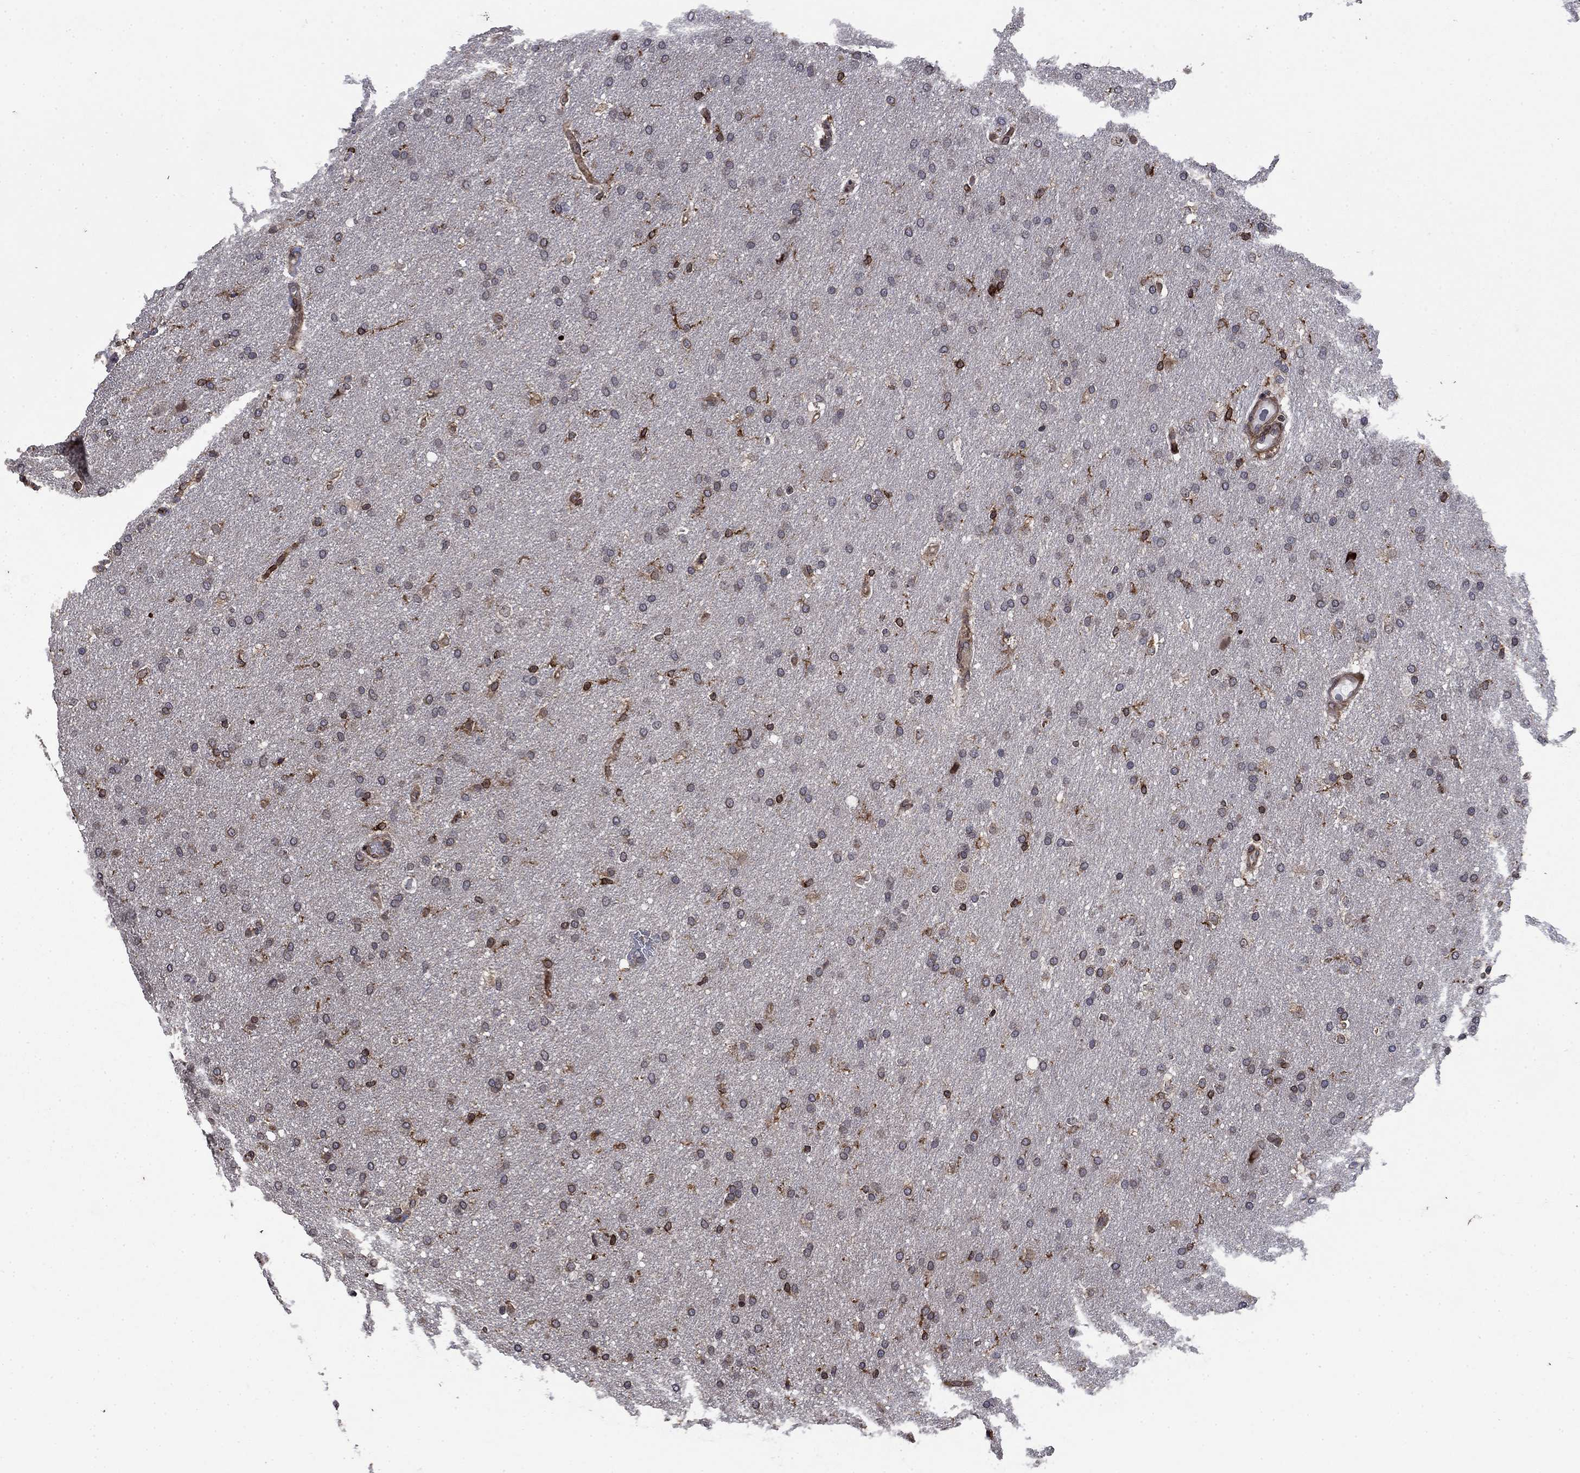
{"staining": {"intensity": "weak", "quantity": "<25%", "location": "cytoplasmic/membranous"}, "tissue": "glioma", "cell_type": "Tumor cells", "image_type": "cancer", "snomed": [{"axis": "morphology", "description": "Glioma, malignant, Low grade"}, {"axis": "topography", "description": "Brain"}], "caption": "High power microscopy micrograph of an immunohistochemistry micrograph of glioma, revealing no significant positivity in tumor cells.", "gene": "DHRS7", "patient": {"sex": "female", "age": 37}}